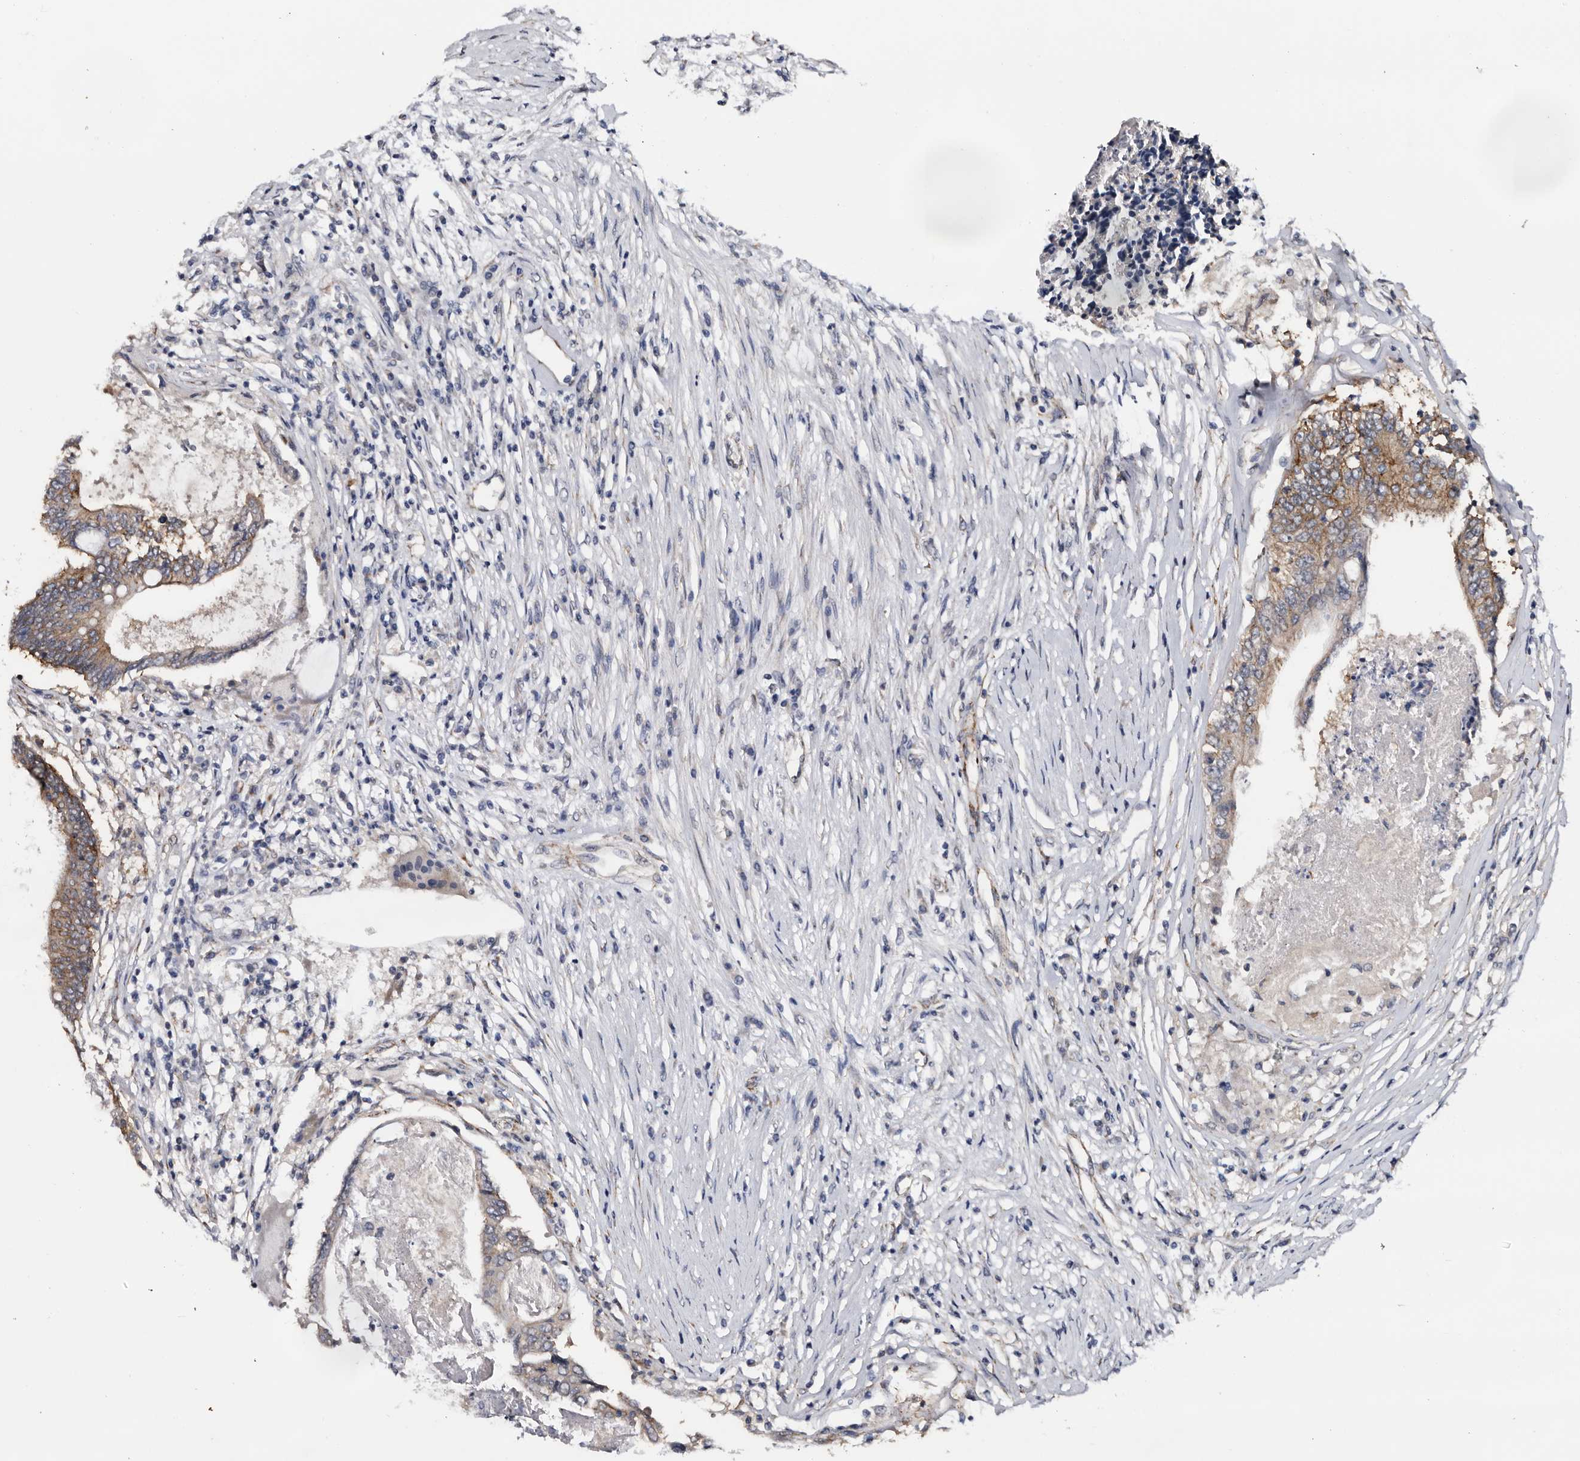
{"staining": {"intensity": "moderate", "quantity": ">75%", "location": "cytoplasmic/membranous"}, "tissue": "colorectal cancer", "cell_type": "Tumor cells", "image_type": "cancer", "snomed": [{"axis": "morphology", "description": "Adenocarcinoma, NOS"}, {"axis": "topography", "description": "Rectum"}], "caption": "Immunohistochemistry (IHC) staining of adenocarcinoma (colorectal), which shows medium levels of moderate cytoplasmic/membranous expression in about >75% of tumor cells indicating moderate cytoplasmic/membranous protein expression. The staining was performed using DAB (brown) for protein detection and nuclei were counterstained in hematoxylin (blue).", "gene": "ARMCX2", "patient": {"sex": "male", "age": 63}}